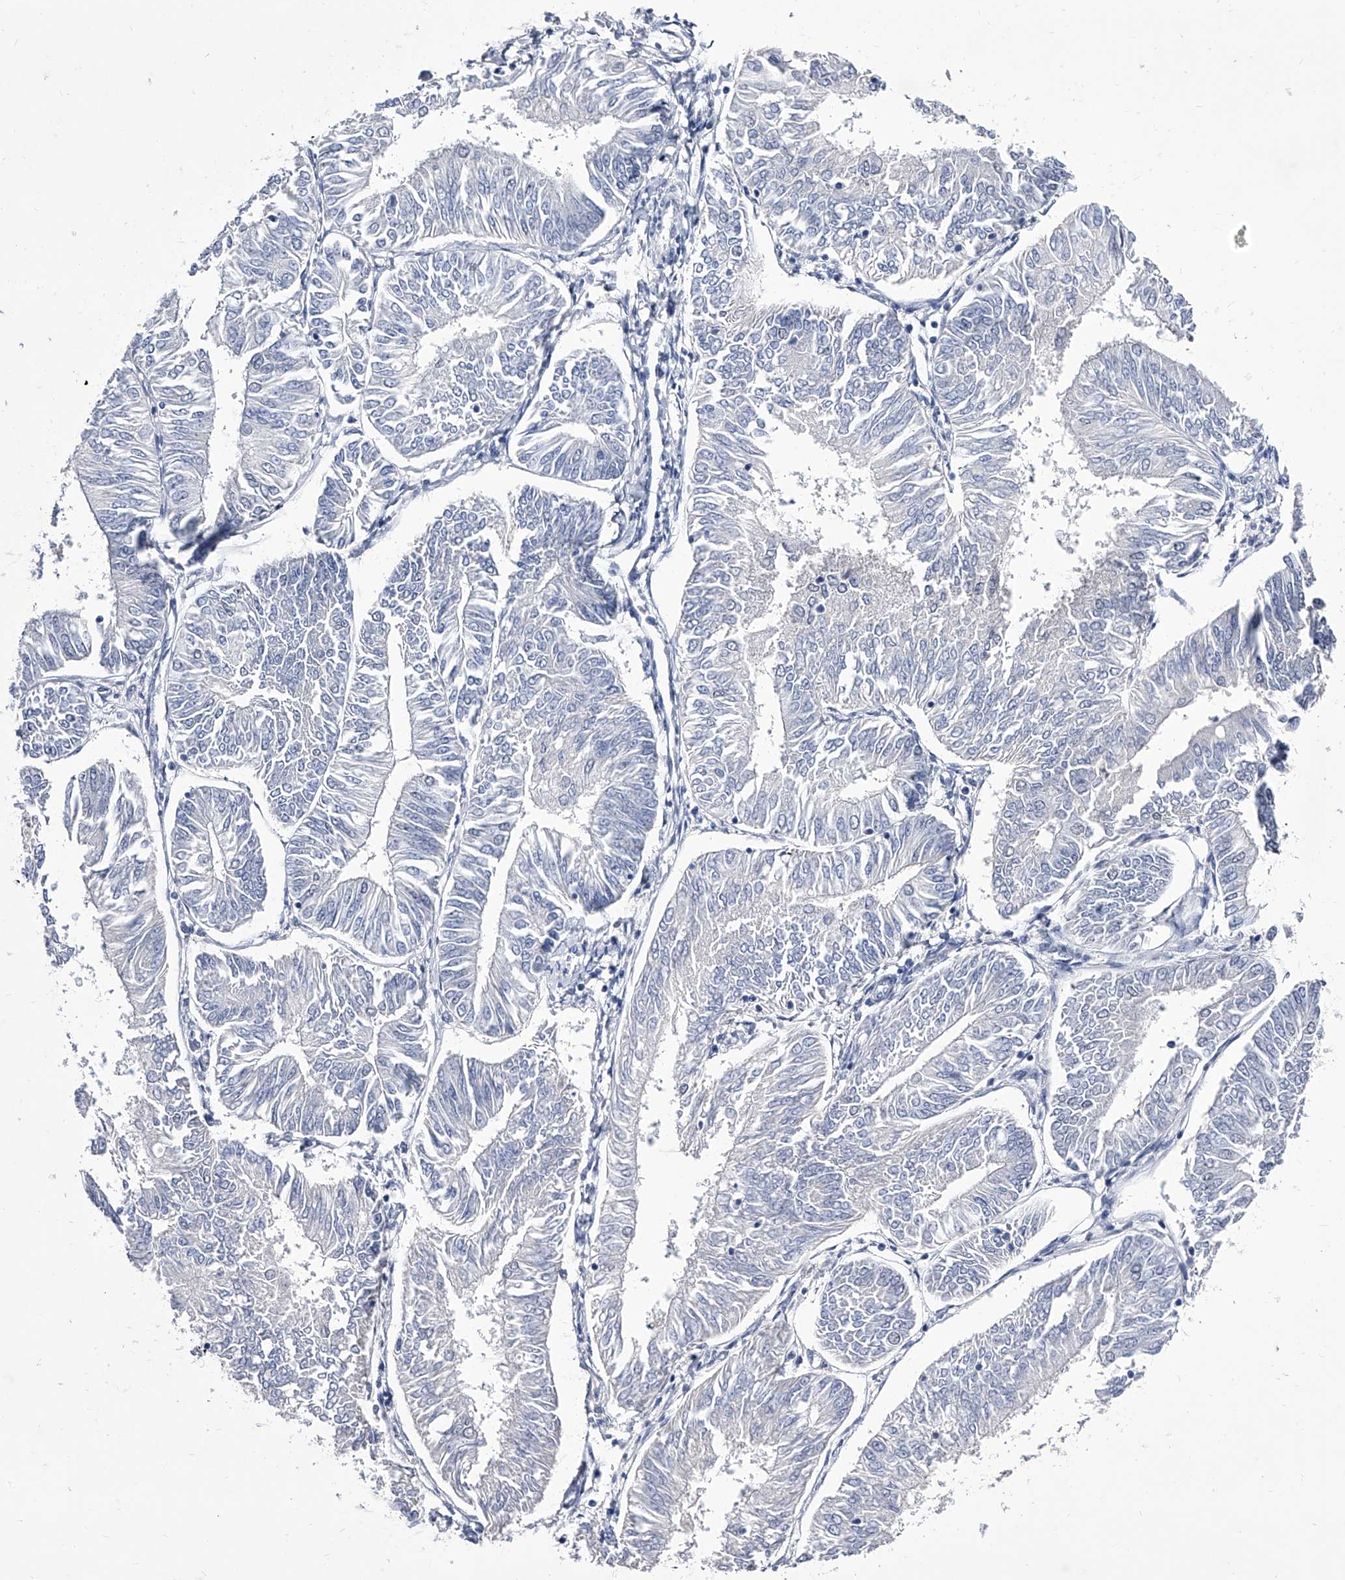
{"staining": {"intensity": "negative", "quantity": "none", "location": "none"}, "tissue": "endometrial cancer", "cell_type": "Tumor cells", "image_type": "cancer", "snomed": [{"axis": "morphology", "description": "Adenocarcinoma, NOS"}, {"axis": "topography", "description": "Endometrium"}], "caption": "DAB (3,3'-diaminobenzidine) immunohistochemical staining of endometrial cancer shows no significant staining in tumor cells.", "gene": "CRISP2", "patient": {"sex": "female", "age": 58}}